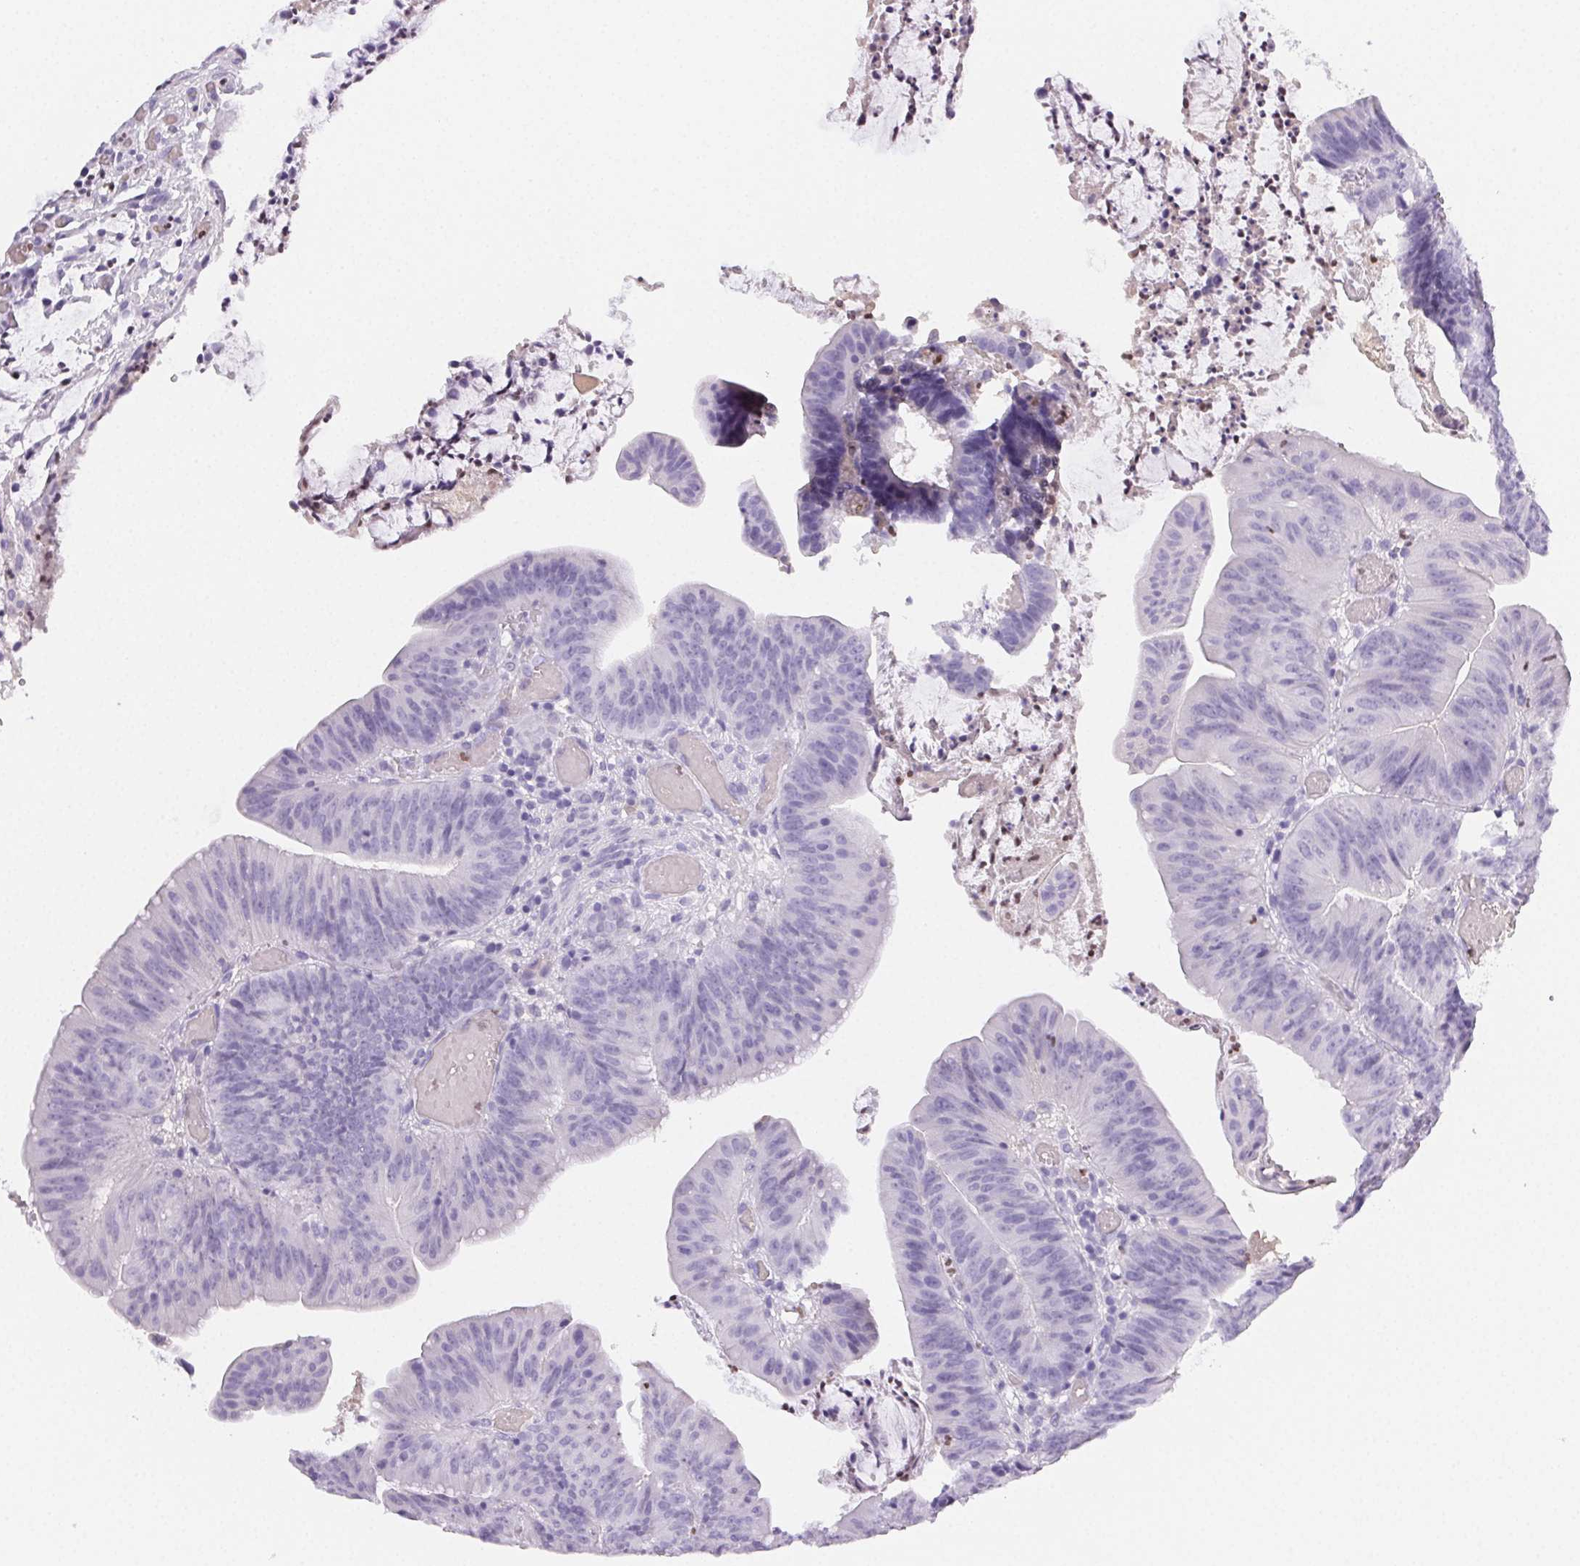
{"staining": {"intensity": "negative", "quantity": "none", "location": "none"}, "tissue": "colorectal cancer", "cell_type": "Tumor cells", "image_type": "cancer", "snomed": [{"axis": "morphology", "description": "Adenocarcinoma, NOS"}, {"axis": "topography", "description": "Colon"}], "caption": "Adenocarcinoma (colorectal) was stained to show a protein in brown. There is no significant expression in tumor cells.", "gene": "PADI4", "patient": {"sex": "female", "age": 78}}